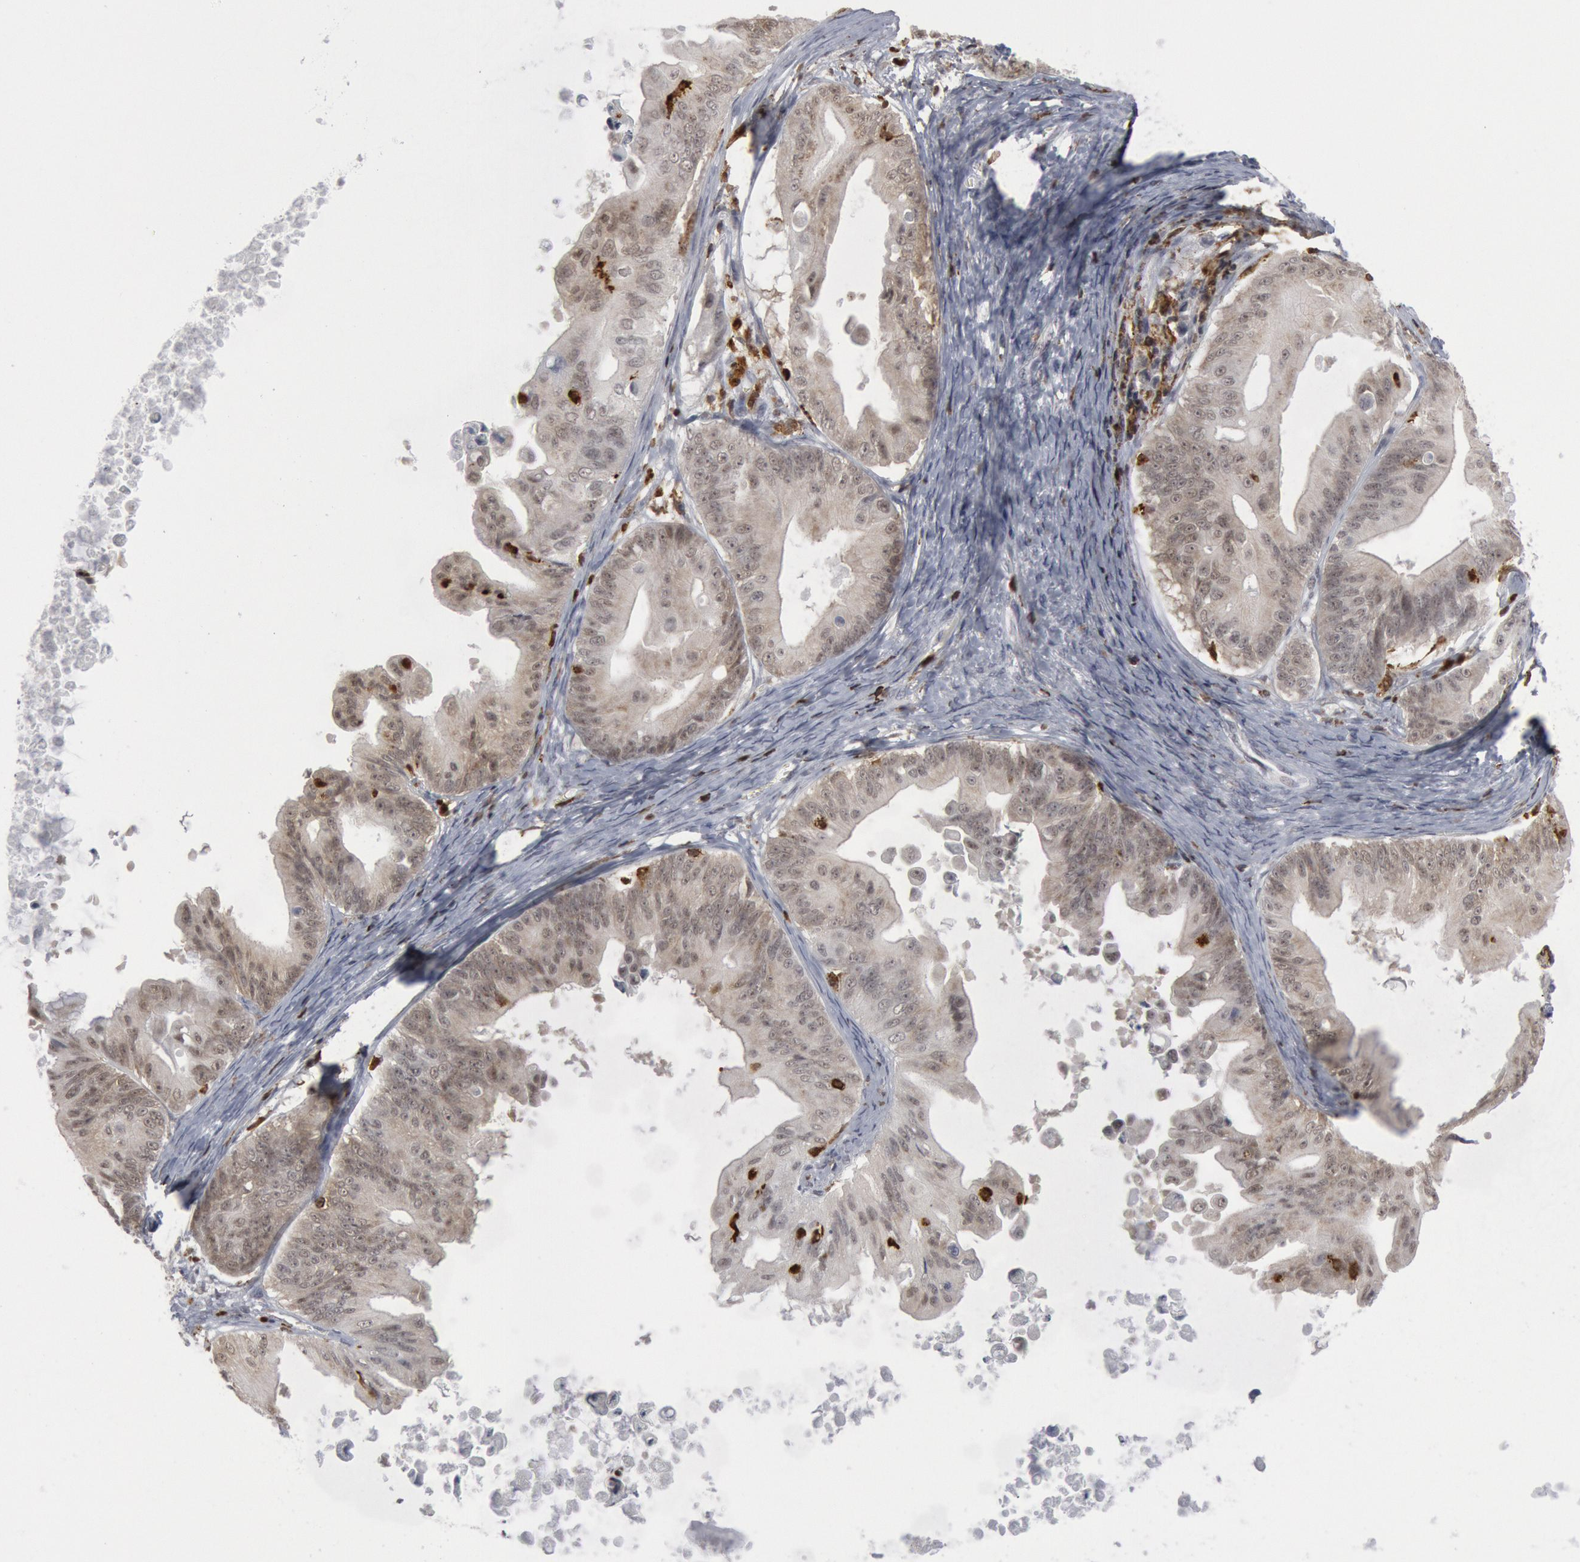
{"staining": {"intensity": "weak", "quantity": ">75%", "location": "cytoplasmic/membranous"}, "tissue": "ovarian cancer", "cell_type": "Tumor cells", "image_type": "cancer", "snomed": [{"axis": "morphology", "description": "Cystadenocarcinoma, mucinous, NOS"}, {"axis": "topography", "description": "Ovary"}], "caption": "IHC staining of ovarian cancer, which reveals low levels of weak cytoplasmic/membranous staining in about >75% of tumor cells indicating weak cytoplasmic/membranous protein positivity. The staining was performed using DAB (3,3'-diaminobenzidine) (brown) for protein detection and nuclei were counterstained in hematoxylin (blue).", "gene": "PTPN6", "patient": {"sex": "female", "age": 37}}